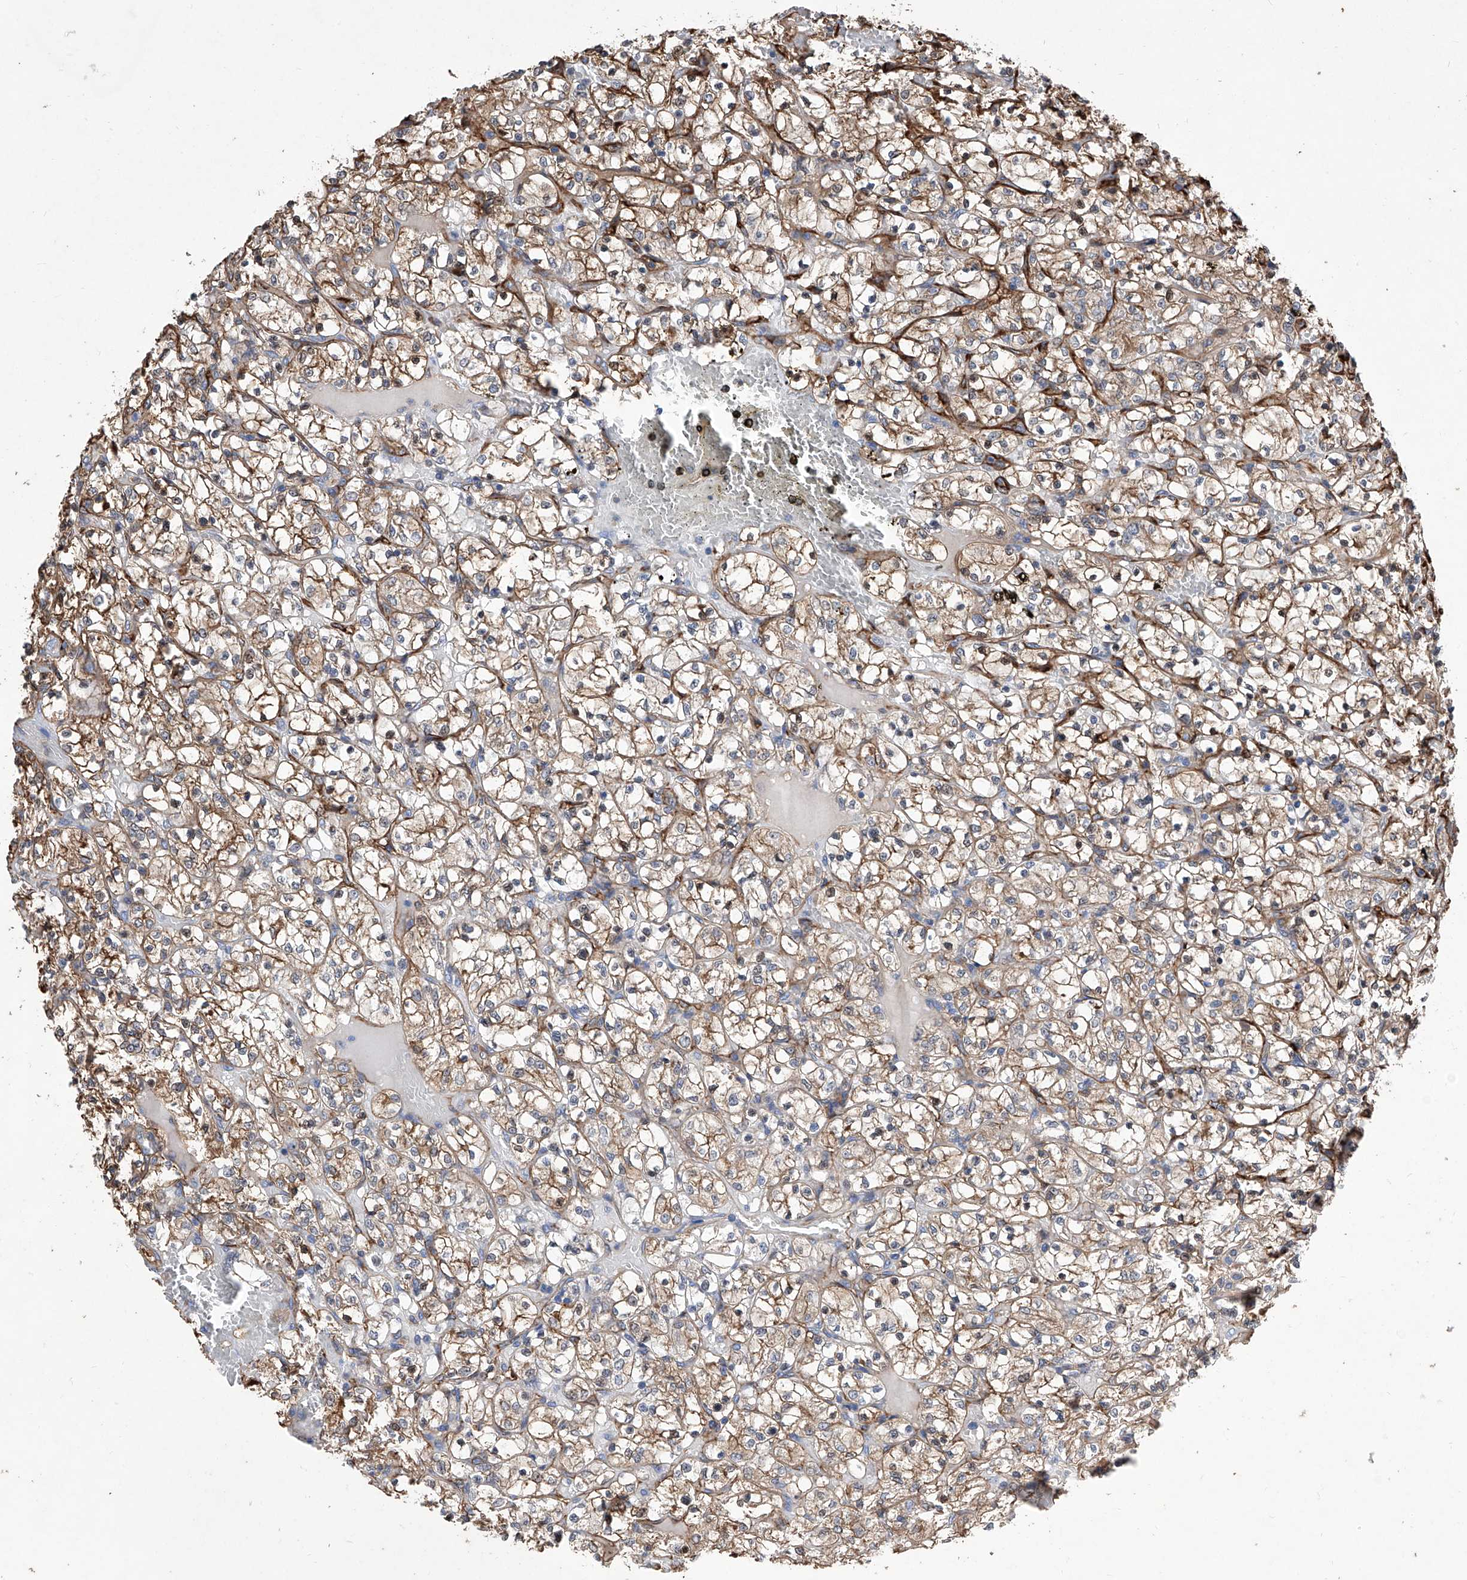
{"staining": {"intensity": "moderate", "quantity": ">75%", "location": "cytoplasmic/membranous"}, "tissue": "renal cancer", "cell_type": "Tumor cells", "image_type": "cancer", "snomed": [{"axis": "morphology", "description": "Adenocarcinoma, NOS"}, {"axis": "topography", "description": "Kidney"}], "caption": "Immunohistochemistry (IHC) (DAB) staining of human renal cancer (adenocarcinoma) reveals moderate cytoplasmic/membranous protein positivity in about >75% of tumor cells.", "gene": "INPP5B", "patient": {"sex": "female", "age": 69}}